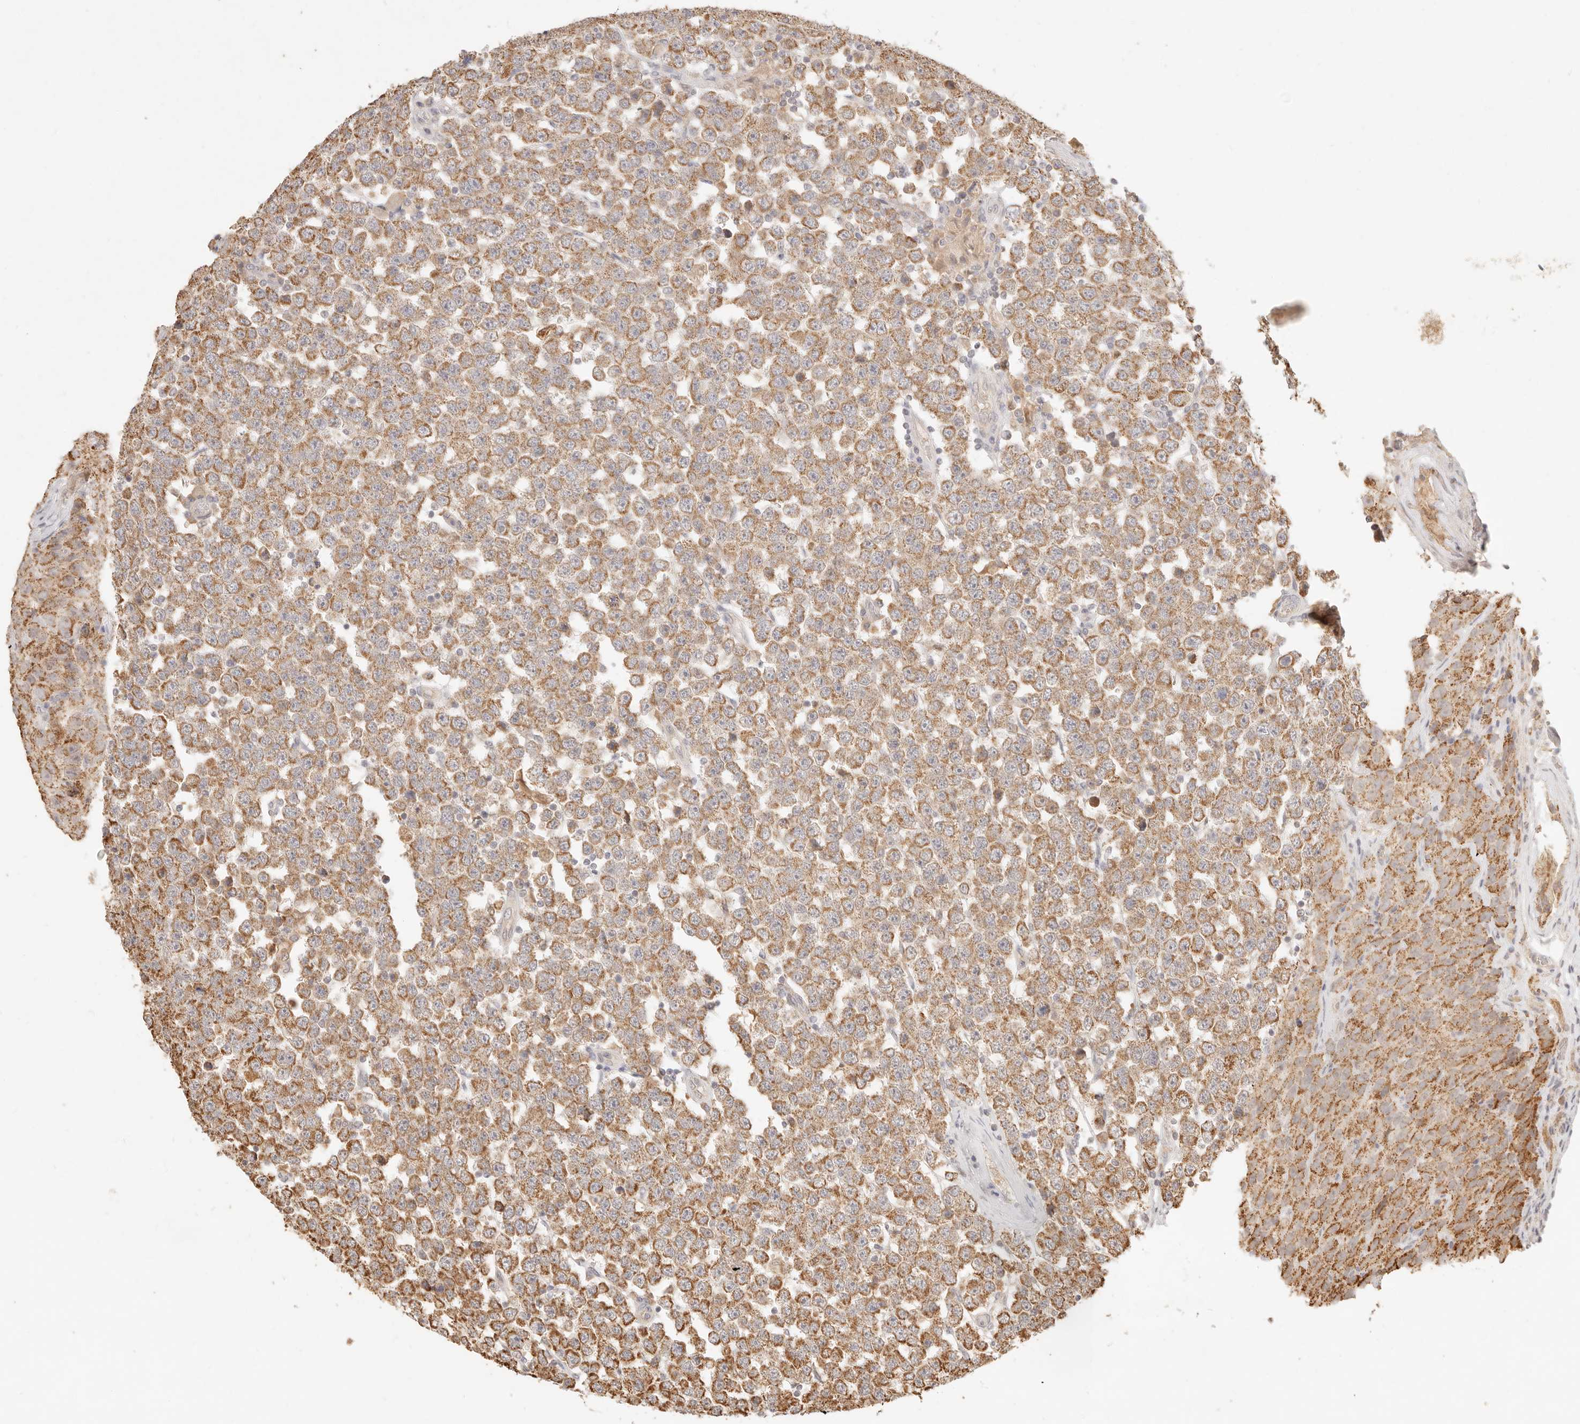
{"staining": {"intensity": "moderate", "quantity": ">75%", "location": "cytoplasmic/membranous"}, "tissue": "testis cancer", "cell_type": "Tumor cells", "image_type": "cancer", "snomed": [{"axis": "morphology", "description": "Seminoma, NOS"}, {"axis": "topography", "description": "Testis"}], "caption": "DAB (3,3'-diaminobenzidine) immunohistochemical staining of human testis cancer (seminoma) displays moderate cytoplasmic/membranous protein expression in approximately >75% of tumor cells.", "gene": "CPLANE2", "patient": {"sex": "male", "age": 28}}